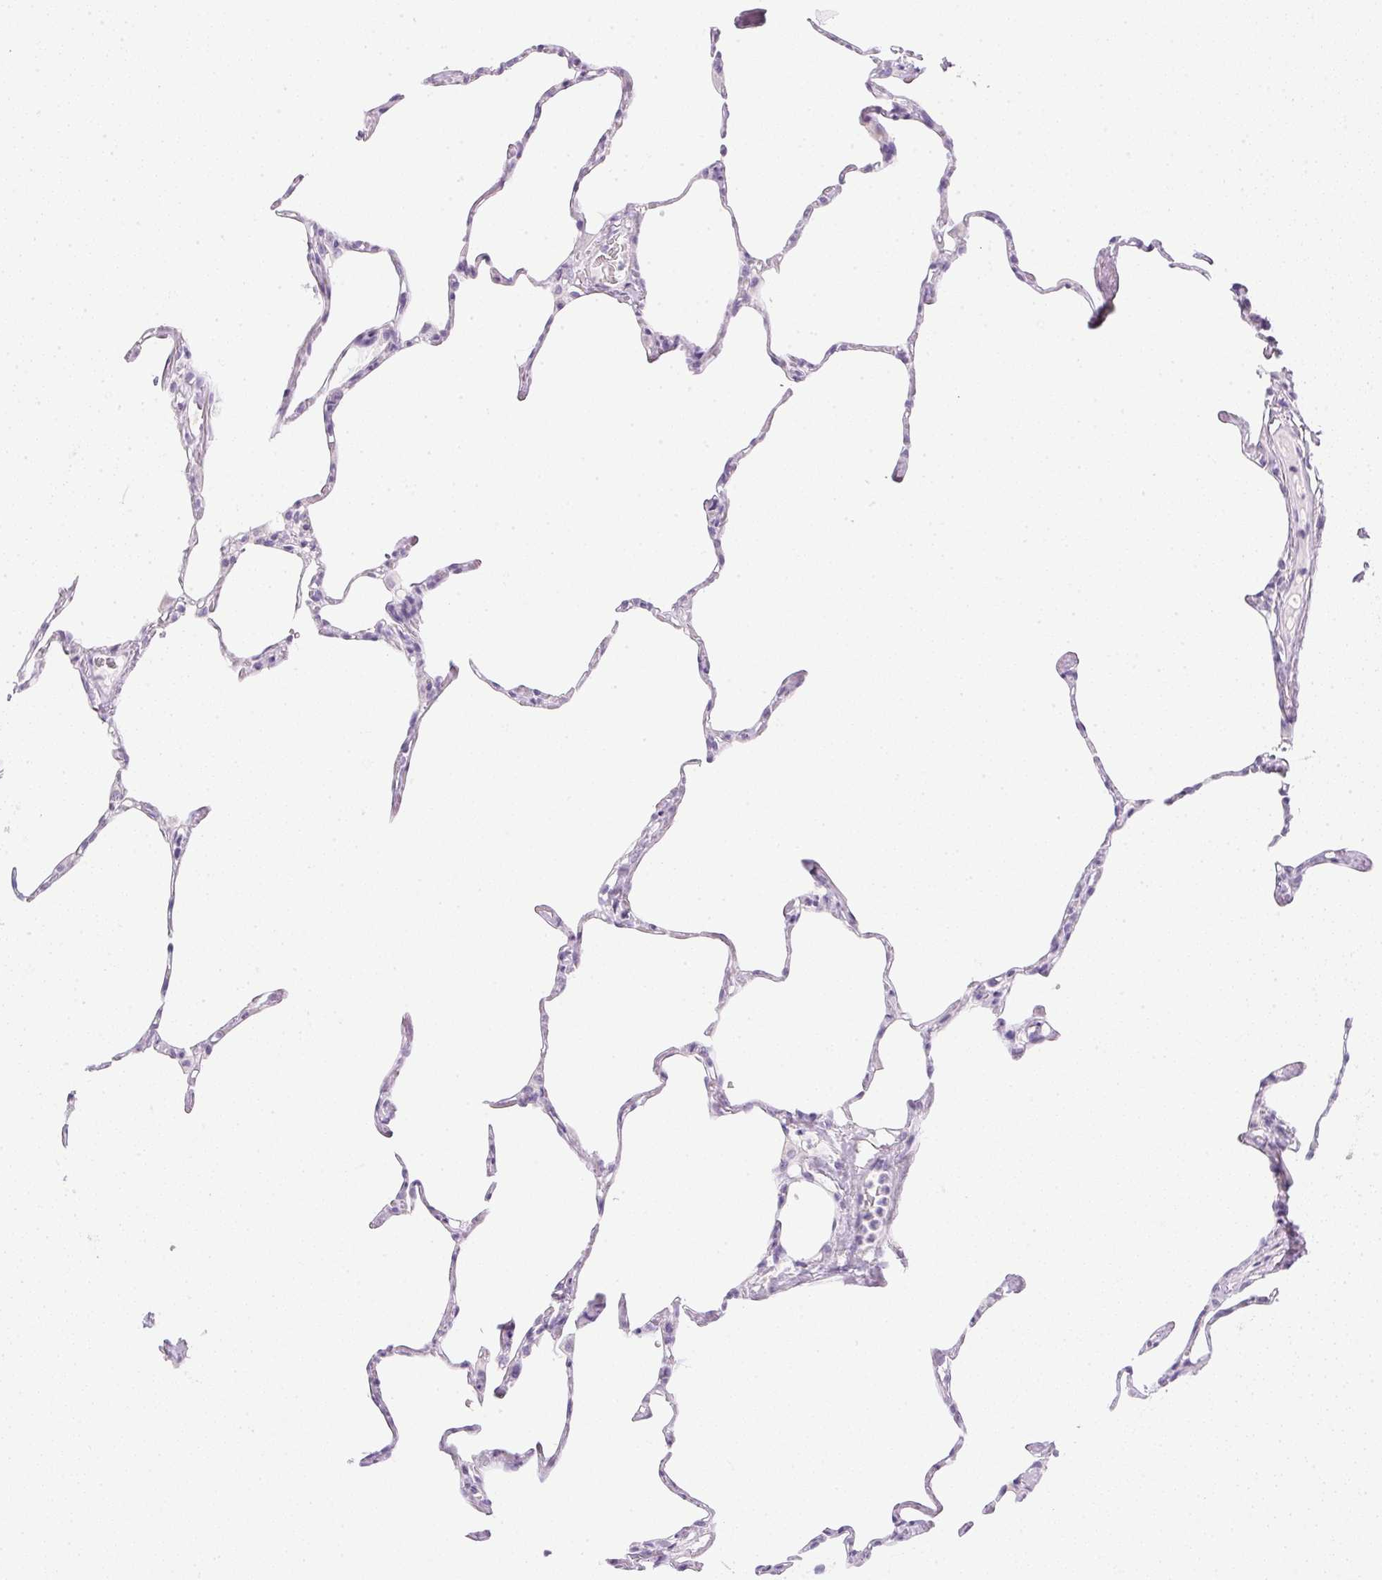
{"staining": {"intensity": "negative", "quantity": "none", "location": "none"}, "tissue": "lung", "cell_type": "Alveolar cells", "image_type": "normal", "snomed": [{"axis": "morphology", "description": "Normal tissue, NOS"}, {"axis": "topography", "description": "Lung"}], "caption": "This is an immunohistochemistry (IHC) image of normal human lung. There is no positivity in alveolar cells.", "gene": "CPB1", "patient": {"sex": "male", "age": 65}}